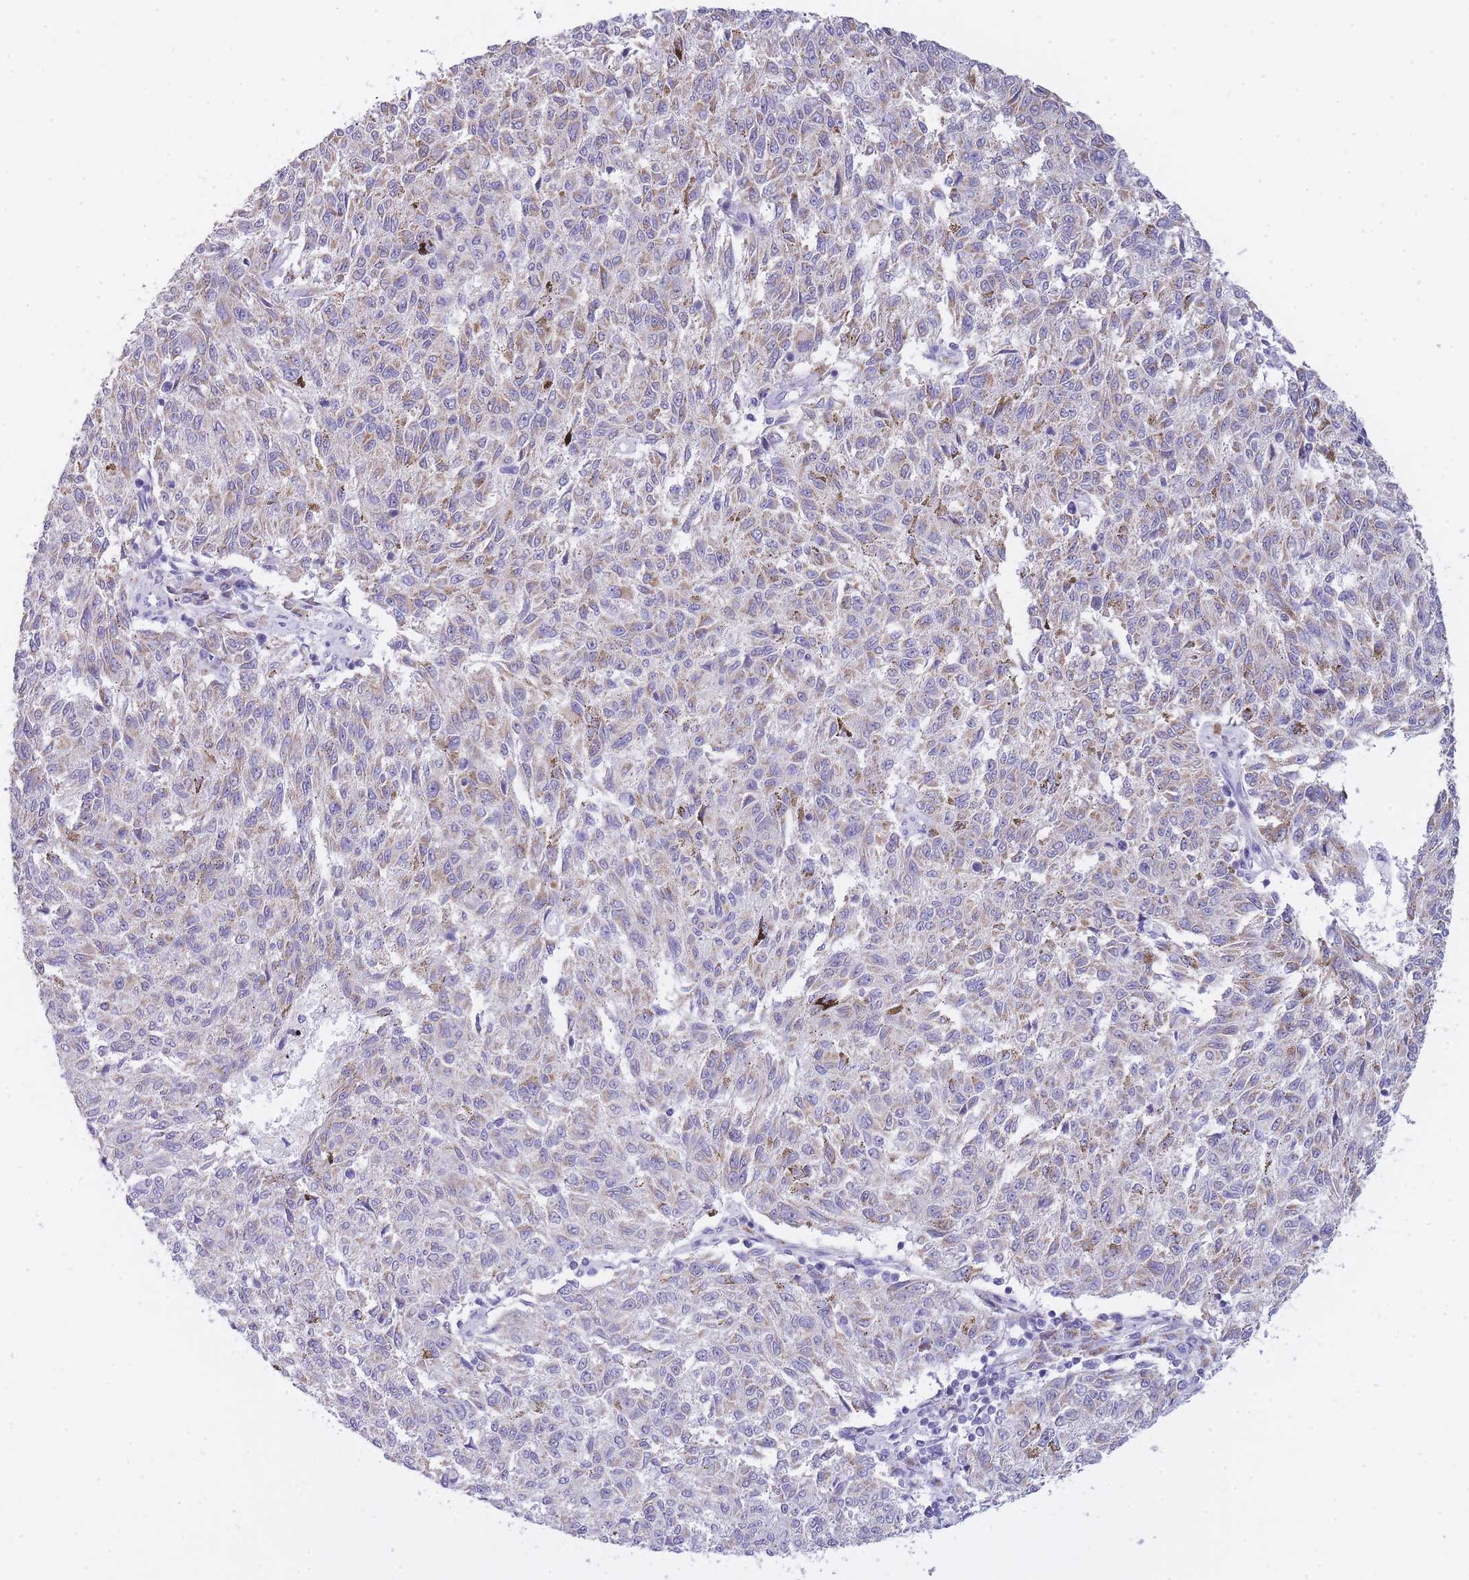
{"staining": {"intensity": "weak", "quantity": ">75%", "location": "cytoplasmic/membranous"}, "tissue": "melanoma", "cell_type": "Tumor cells", "image_type": "cancer", "snomed": [{"axis": "morphology", "description": "Malignant melanoma, NOS"}, {"axis": "topography", "description": "Skin"}], "caption": "Protein expression analysis of malignant melanoma exhibits weak cytoplasmic/membranous expression in approximately >75% of tumor cells.", "gene": "FRAT2", "patient": {"sex": "female", "age": 72}}